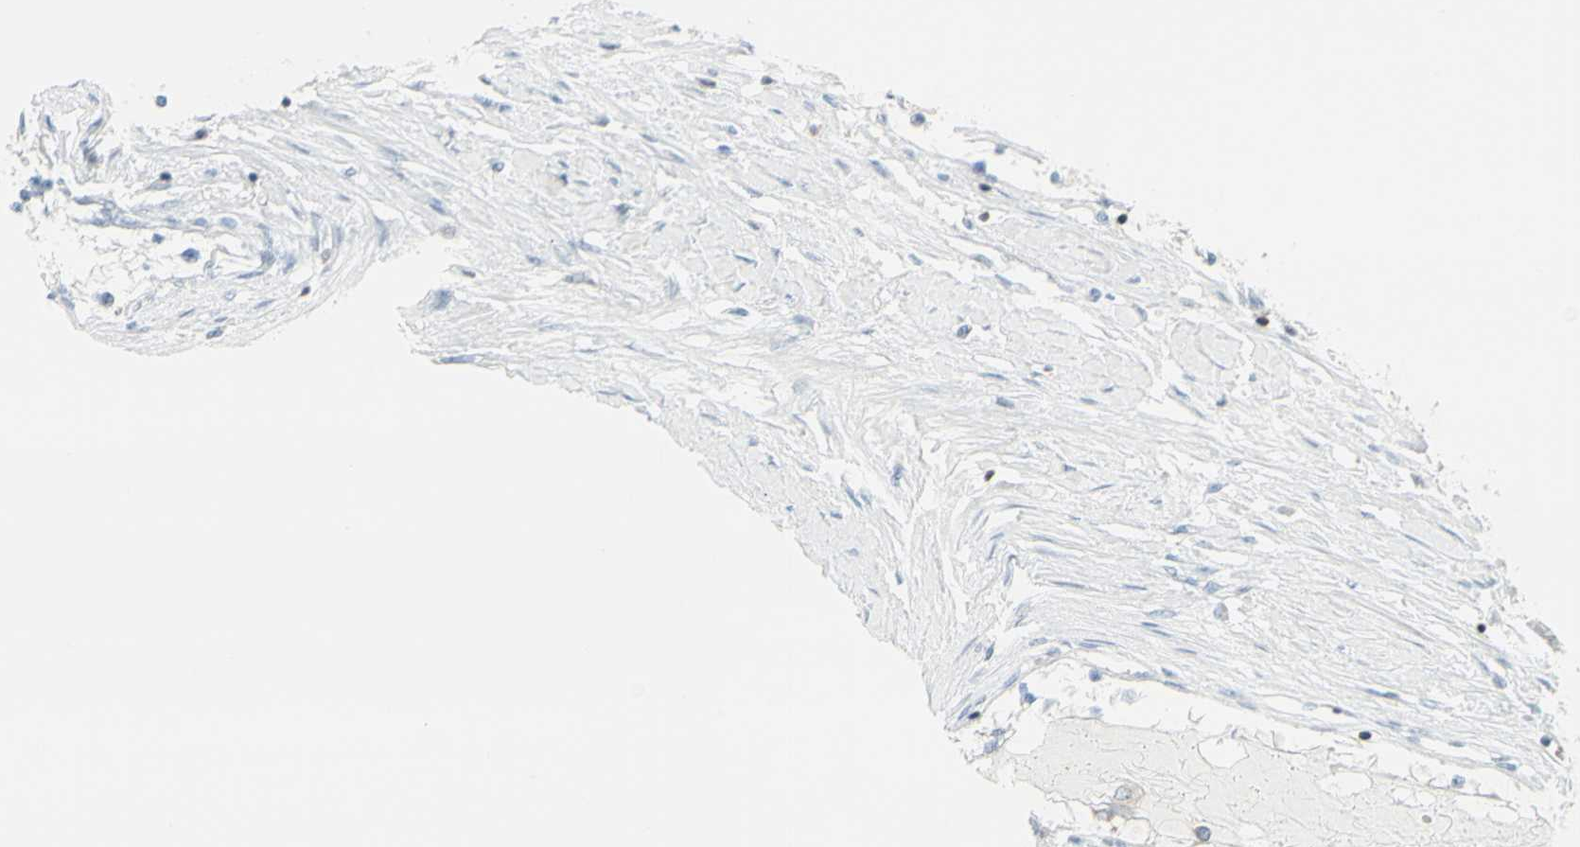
{"staining": {"intensity": "negative", "quantity": "none", "location": "none"}, "tissue": "renal cancer", "cell_type": "Tumor cells", "image_type": "cancer", "snomed": [{"axis": "morphology", "description": "Adenocarcinoma, NOS"}, {"axis": "topography", "description": "Kidney"}], "caption": "Immunohistochemical staining of human renal cancer exhibits no significant expression in tumor cells.", "gene": "NRG1", "patient": {"sex": "male", "age": 68}}